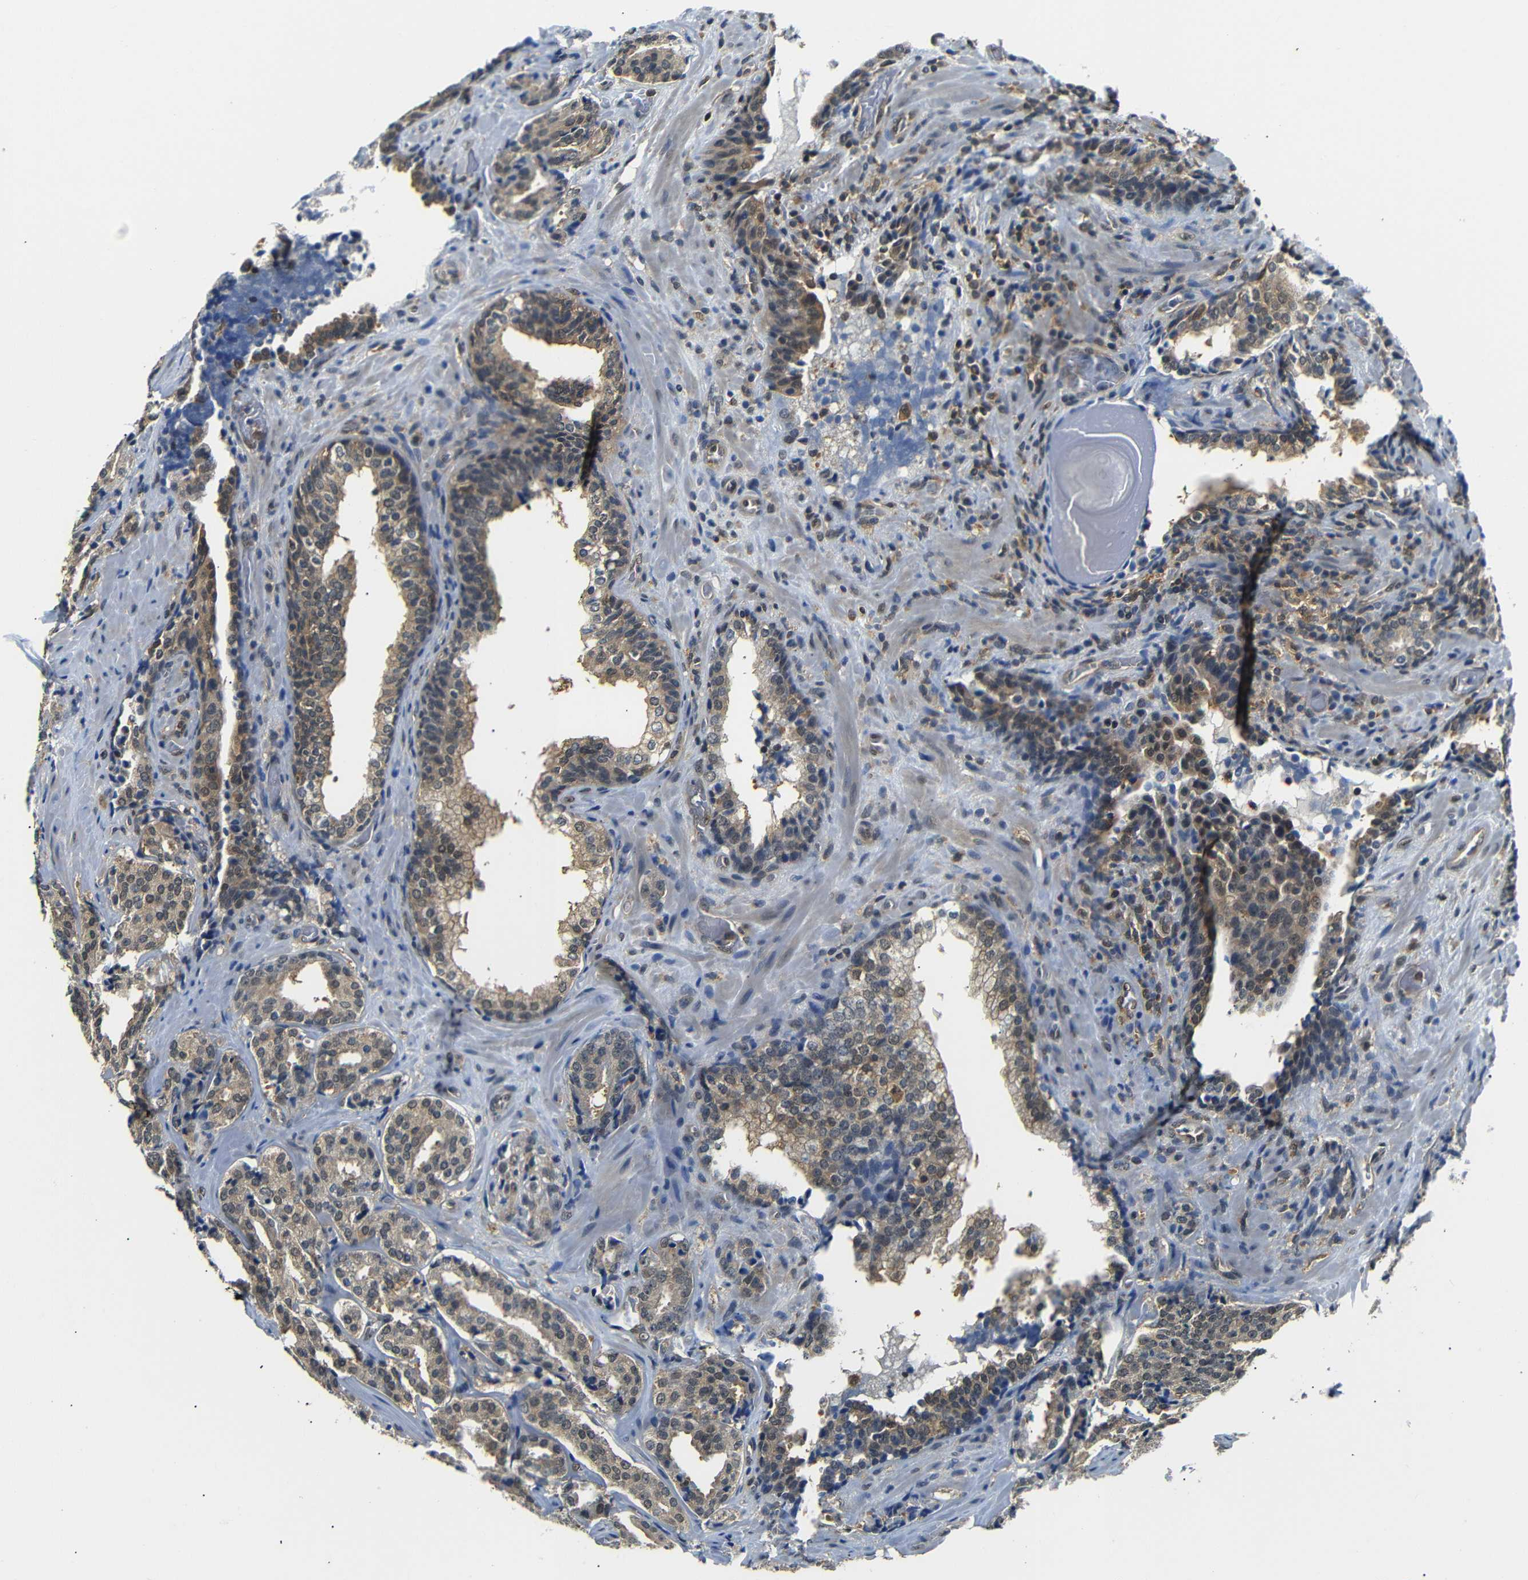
{"staining": {"intensity": "moderate", "quantity": ">75%", "location": "cytoplasmic/membranous"}, "tissue": "prostate cancer", "cell_type": "Tumor cells", "image_type": "cancer", "snomed": [{"axis": "morphology", "description": "Adenocarcinoma, High grade"}, {"axis": "topography", "description": "Prostate"}], "caption": "A photomicrograph of human high-grade adenocarcinoma (prostate) stained for a protein exhibits moderate cytoplasmic/membranous brown staining in tumor cells.", "gene": "UBXN1", "patient": {"sex": "male", "age": 60}}